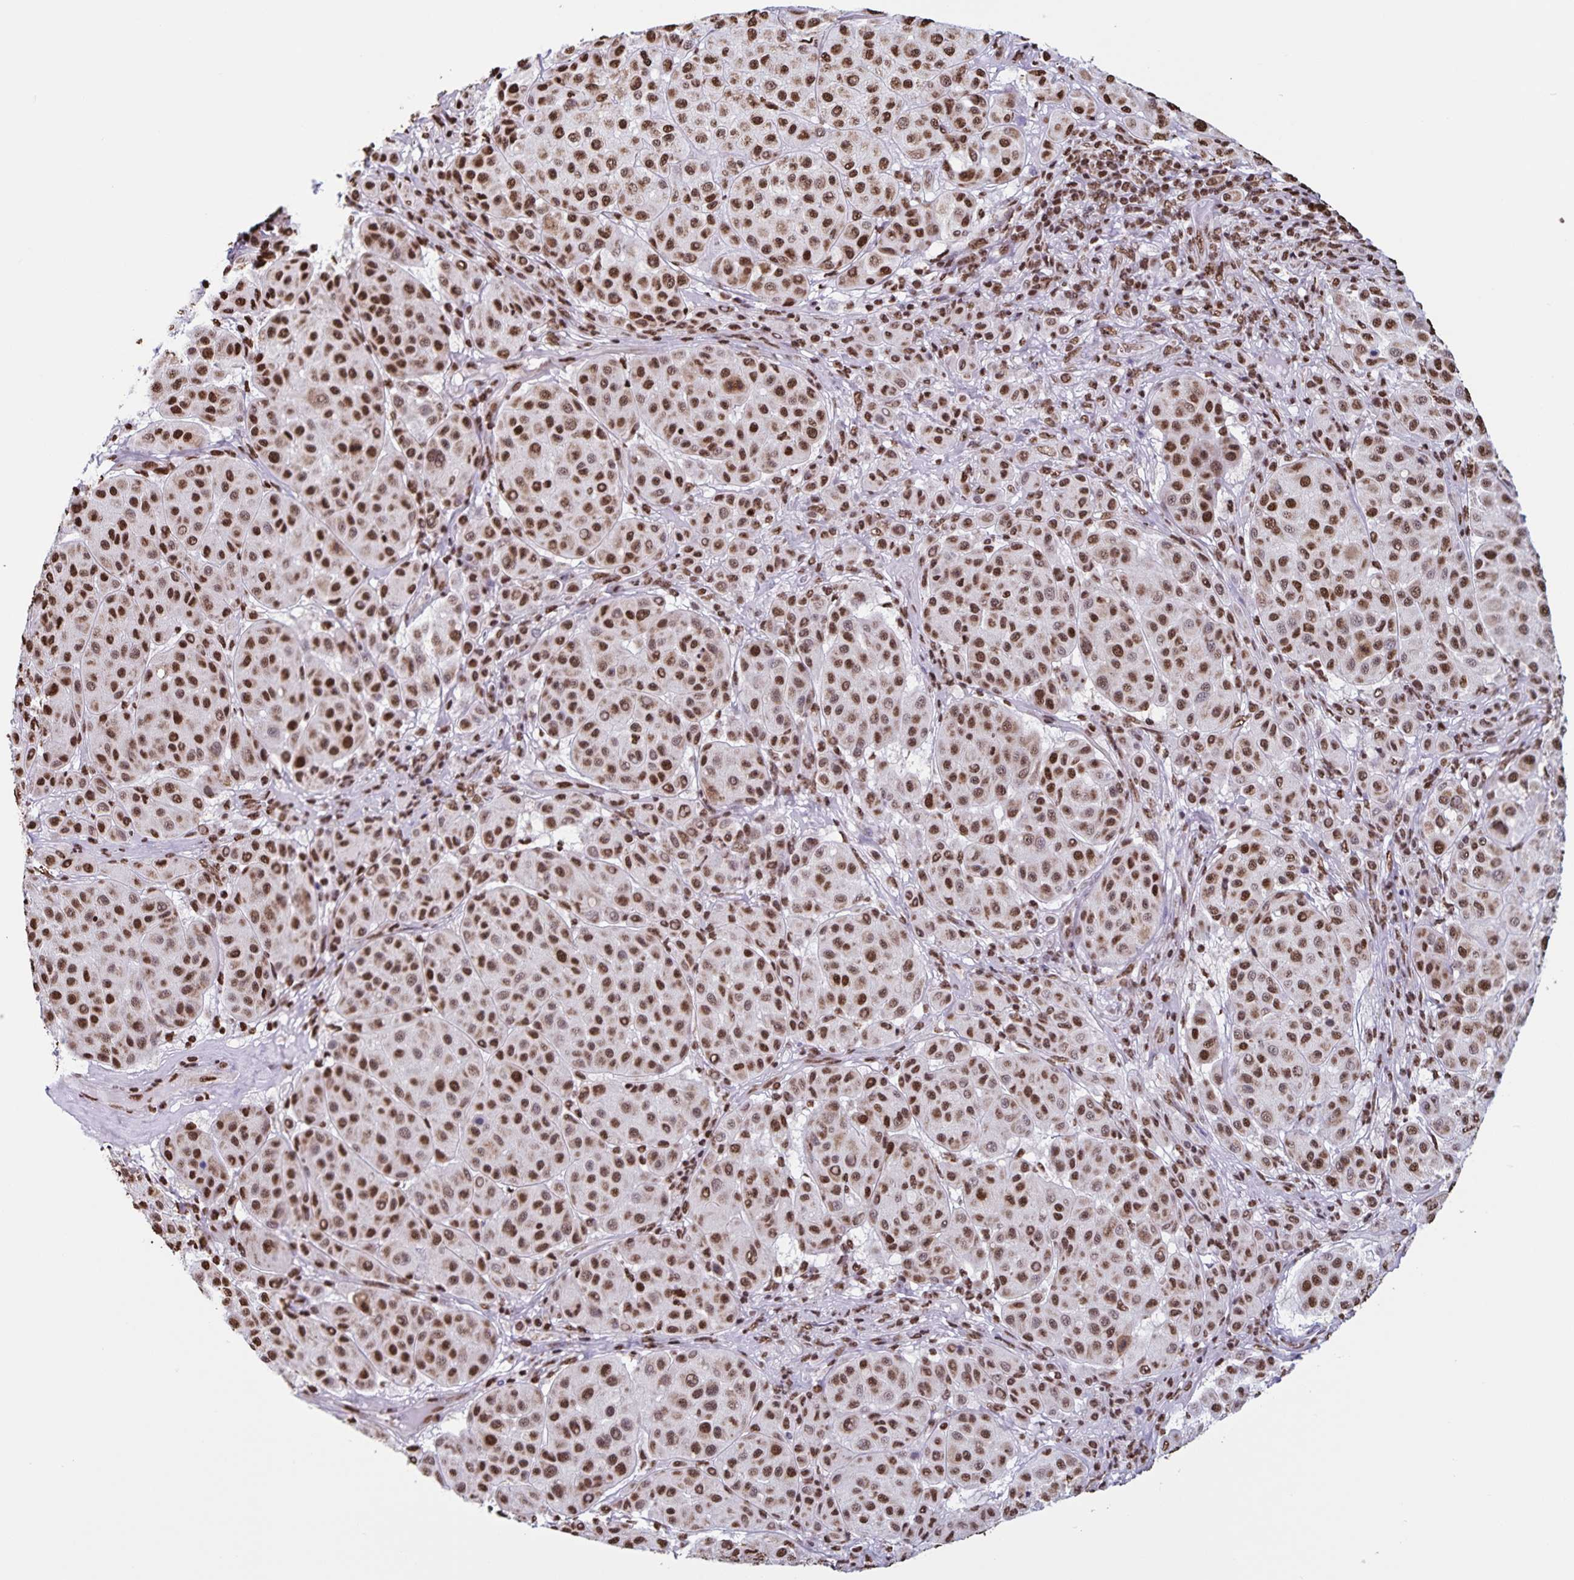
{"staining": {"intensity": "strong", "quantity": ">75%", "location": "nuclear"}, "tissue": "melanoma", "cell_type": "Tumor cells", "image_type": "cancer", "snomed": [{"axis": "morphology", "description": "Malignant melanoma, Metastatic site"}, {"axis": "topography", "description": "Smooth muscle"}], "caption": "IHC of human malignant melanoma (metastatic site) displays high levels of strong nuclear expression in about >75% of tumor cells. Nuclei are stained in blue.", "gene": "DUT", "patient": {"sex": "male", "age": 41}}